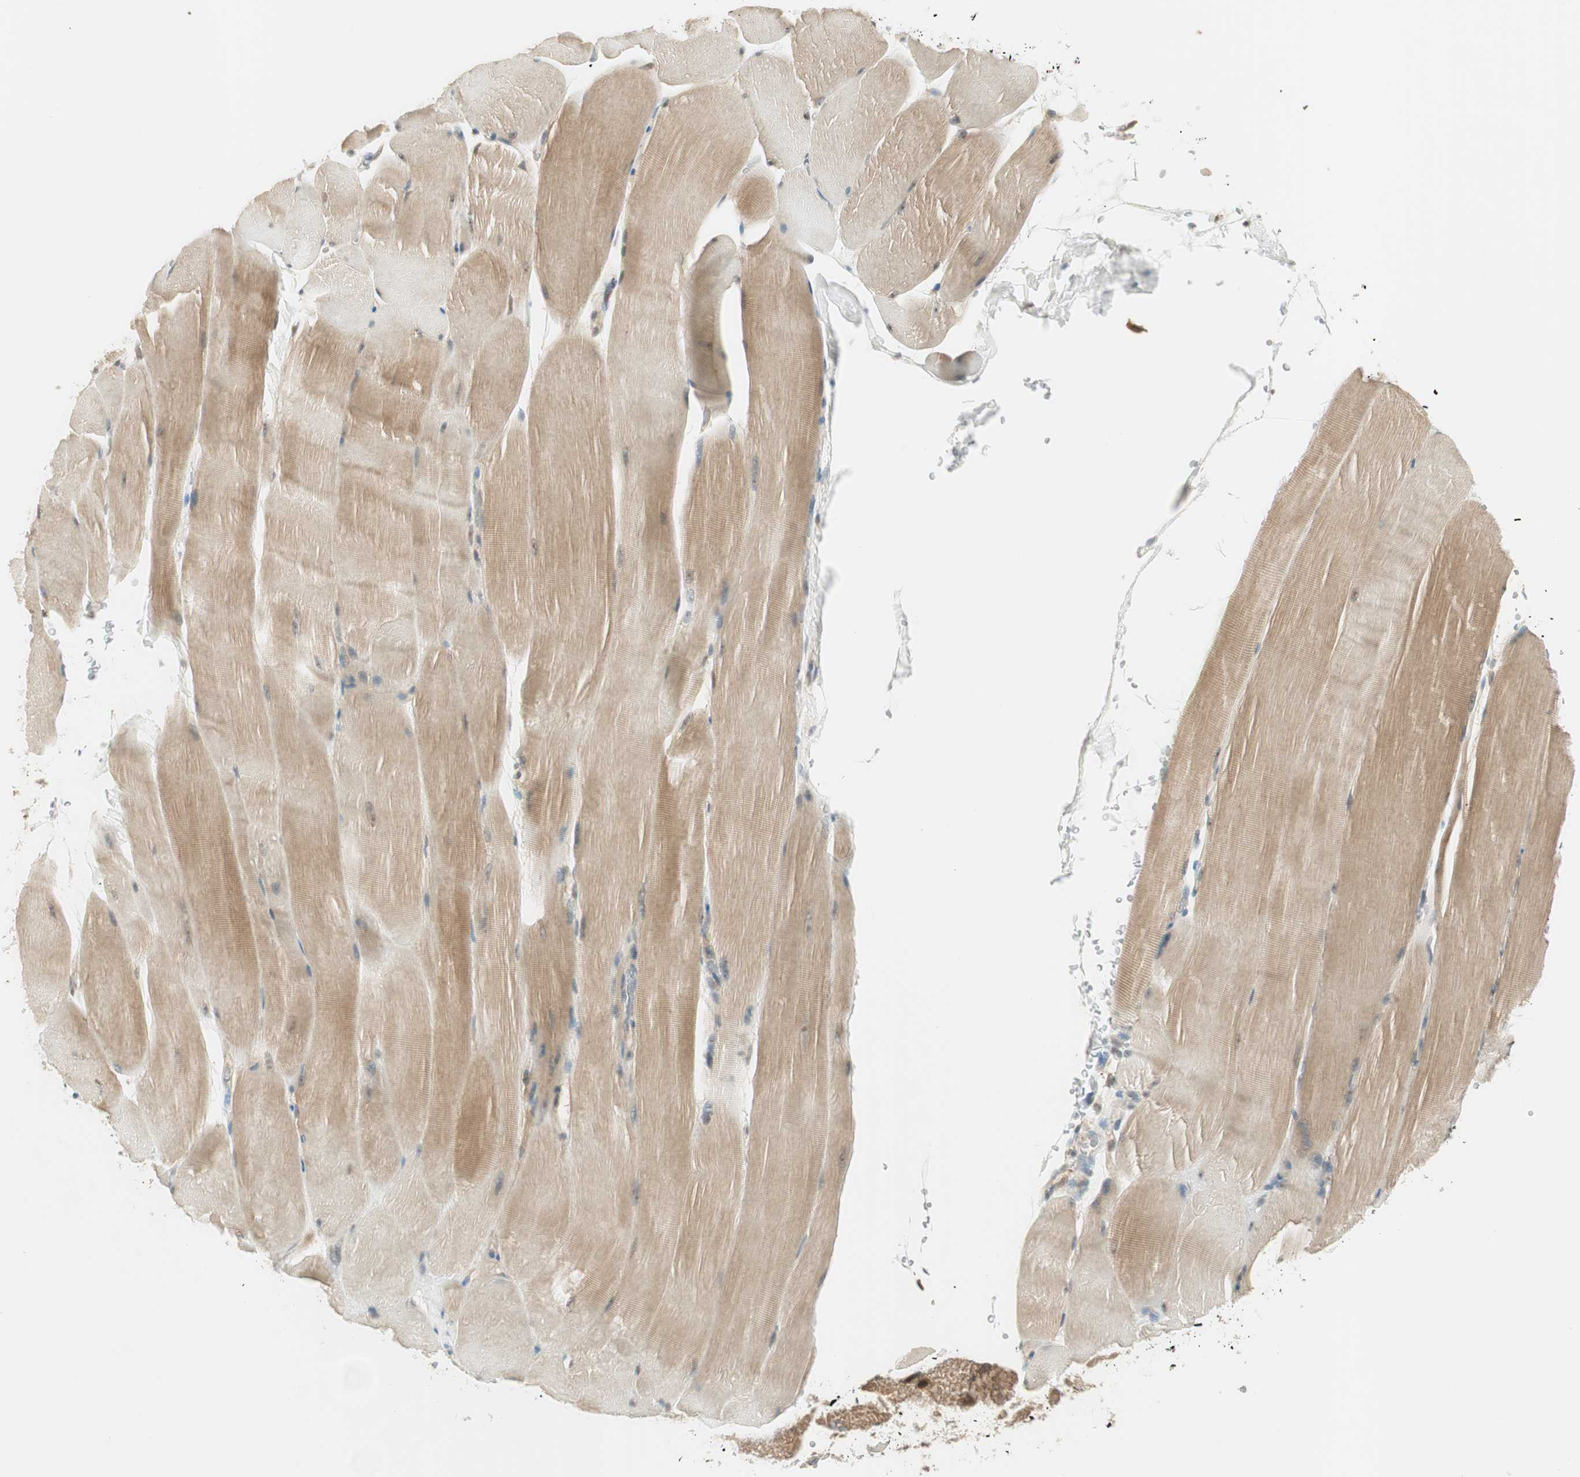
{"staining": {"intensity": "weak", "quantity": "<25%", "location": "cytoplasmic/membranous"}, "tissue": "skeletal muscle", "cell_type": "Myocytes", "image_type": "normal", "snomed": [{"axis": "morphology", "description": "Normal tissue, NOS"}, {"axis": "topography", "description": "Skeletal muscle"}, {"axis": "topography", "description": "Parathyroid gland"}], "caption": "Myocytes are negative for brown protein staining in normal skeletal muscle. Brightfield microscopy of immunohistochemistry stained with DAB (brown) and hematoxylin (blue), captured at high magnification.", "gene": "IPO5", "patient": {"sex": "female", "age": 37}}